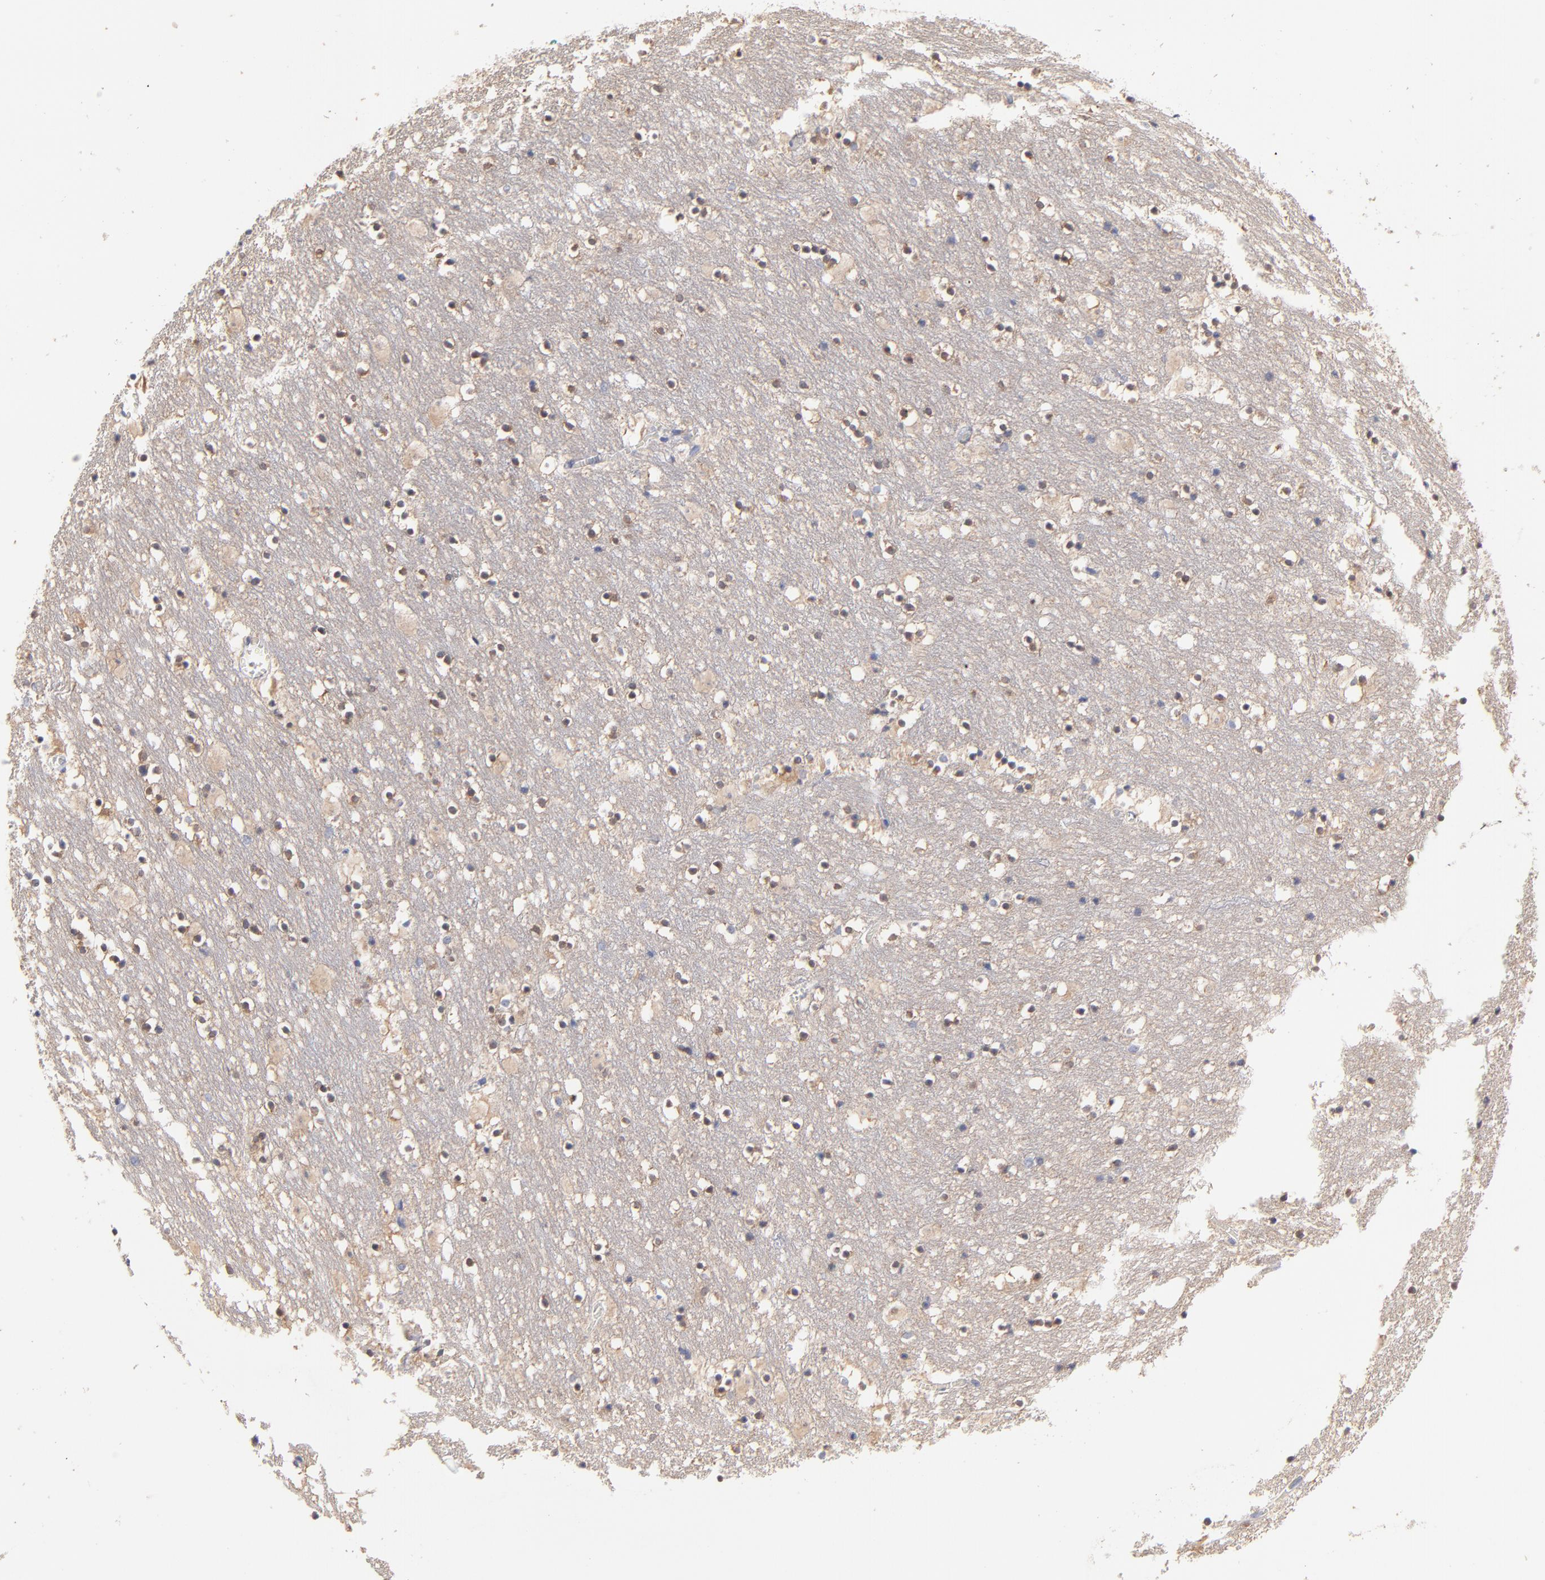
{"staining": {"intensity": "moderate", "quantity": "<25%", "location": "cytoplasmic/membranous"}, "tissue": "caudate", "cell_type": "Glial cells", "image_type": "normal", "snomed": [{"axis": "morphology", "description": "Normal tissue, NOS"}, {"axis": "topography", "description": "Lateral ventricle wall"}], "caption": "Protein analysis of benign caudate displays moderate cytoplasmic/membranous positivity in about <25% of glial cells. The protein is stained brown, and the nuclei are stained in blue (DAB (3,3'-diaminobenzidine) IHC with brightfield microscopy, high magnification).", "gene": "CFAP57", "patient": {"sex": "male", "age": 45}}